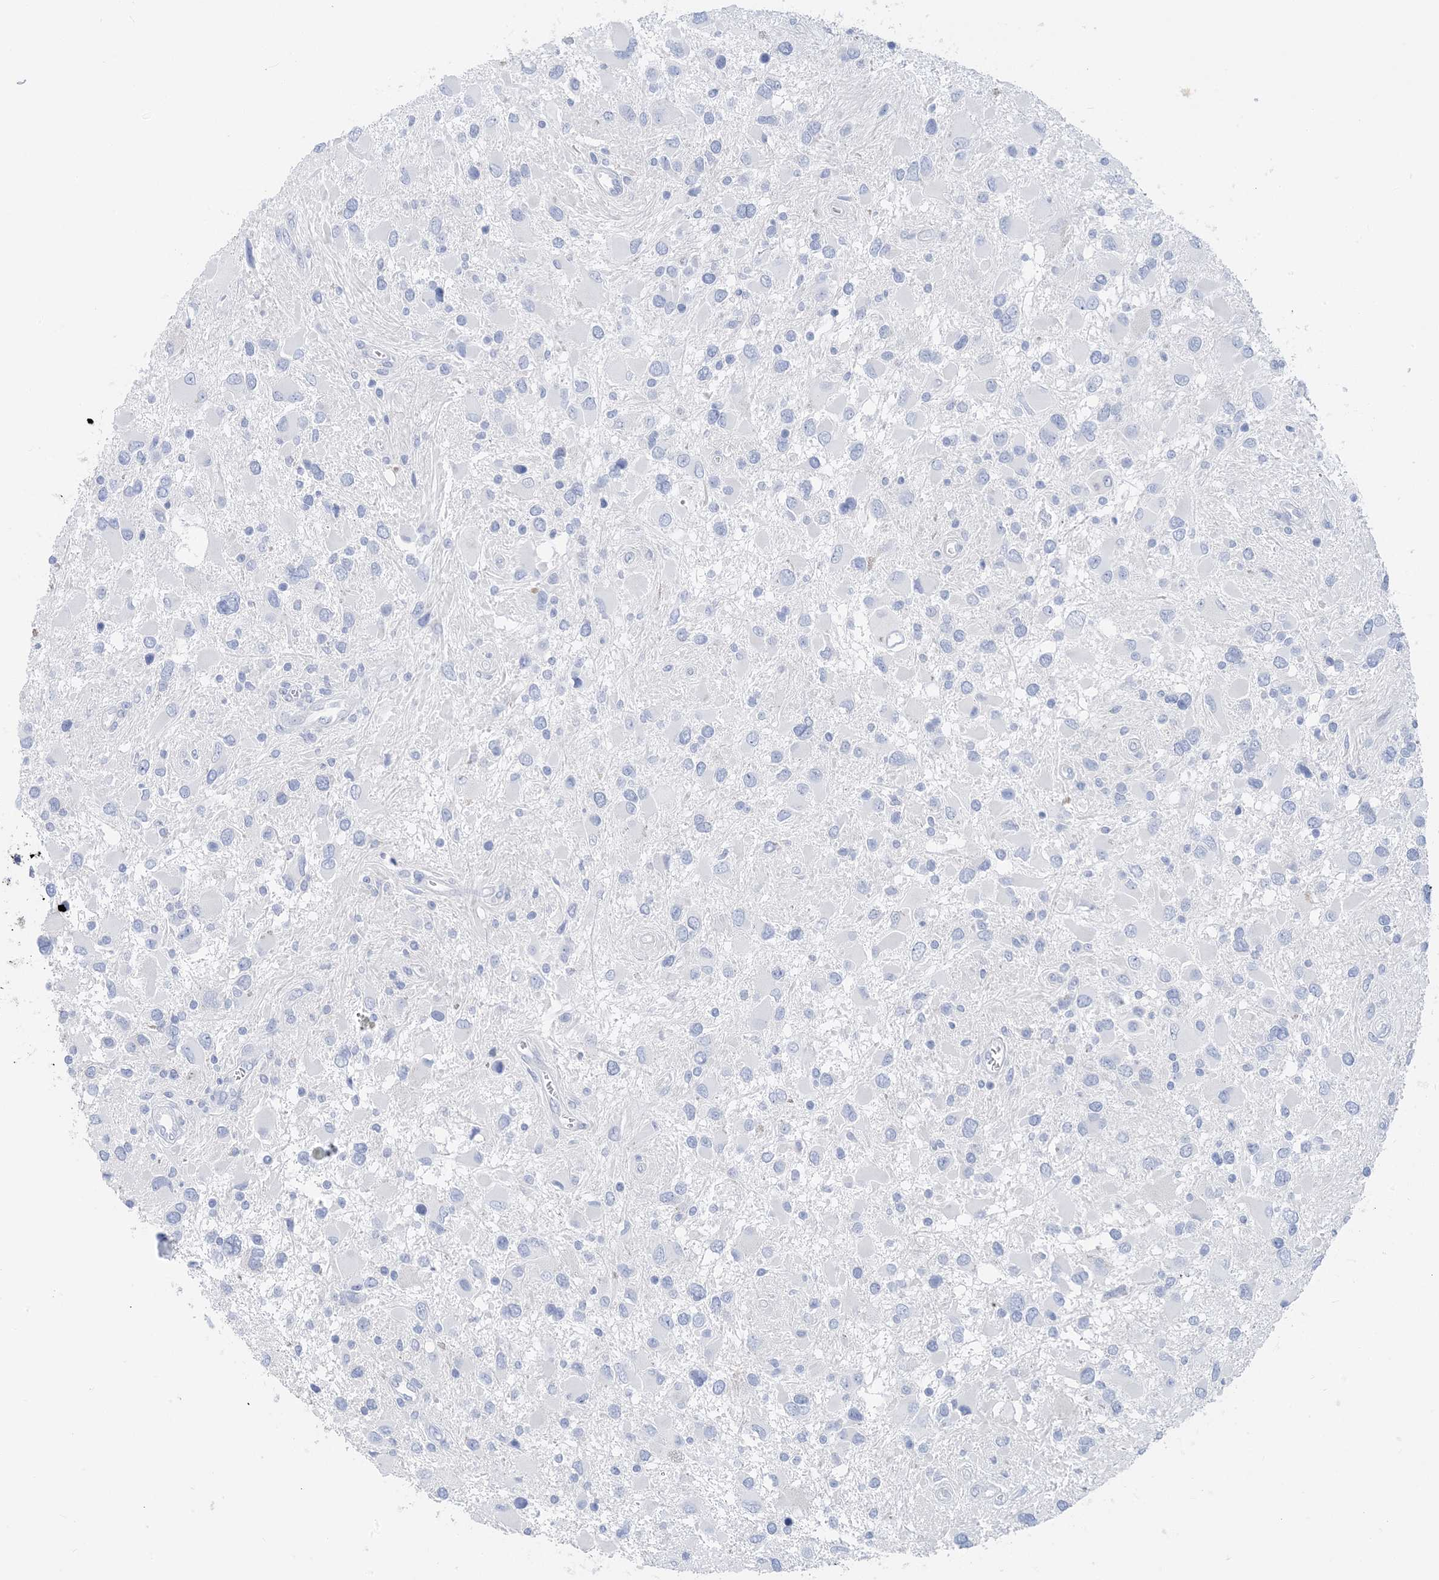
{"staining": {"intensity": "negative", "quantity": "none", "location": "none"}, "tissue": "glioma", "cell_type": "Tumor cells", "image_type": "cancer", "snomed": [{"axis": "morphology", "description": "Glioma, malignant, High grade"}, {"axis": "topography", "description": "Brain"}], "caption": "Immunohistochemistry image of neoplastic tissue: human malignant glioma (high-grade) stained with DAB reveals no significant protein staining in tumor cells. (DAB IHC, high magnification).", "gene": "SH3YL1", "patient": {"sex": "male", "age": 53}}